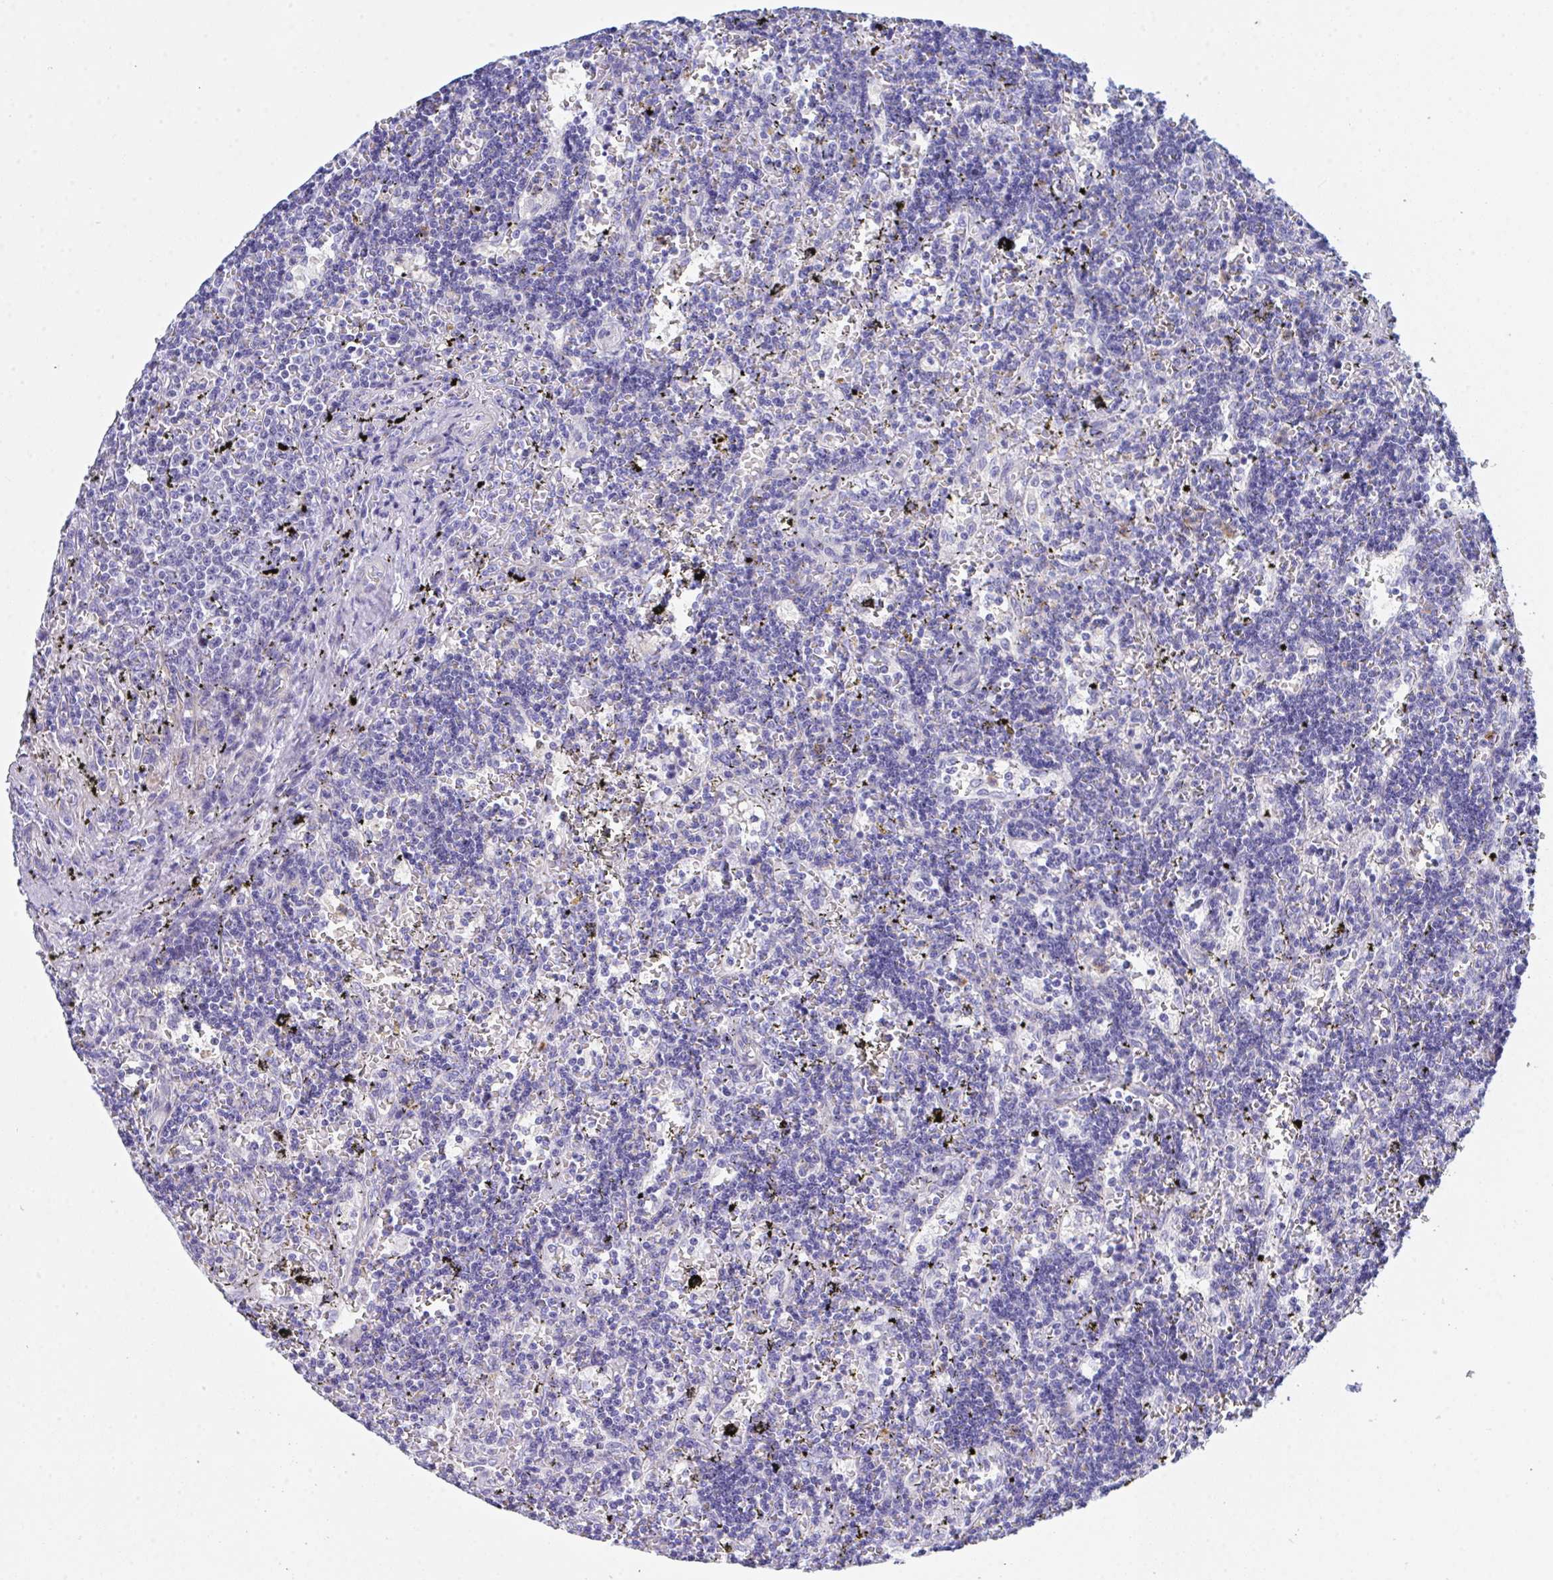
{"staining": {"intensity": "negative", "quantity": "none", "location": "none"}, "tissue": "lymphoma", "cell_type": "Tumor cells", "image_type": "cancer", "snomed": [{"axis": "morphology", "description": "Malignant lymphoma, non-Hodgkin's type, Low grade"}, {"axis": "topography", "description": "Spleen"}], "caption": "Immunohistochemical staining of lymphoma demonstrates no significant staining in tumor cells.", "gene": "CEP170B", "patient": {"sex": "male", "age": 60}}